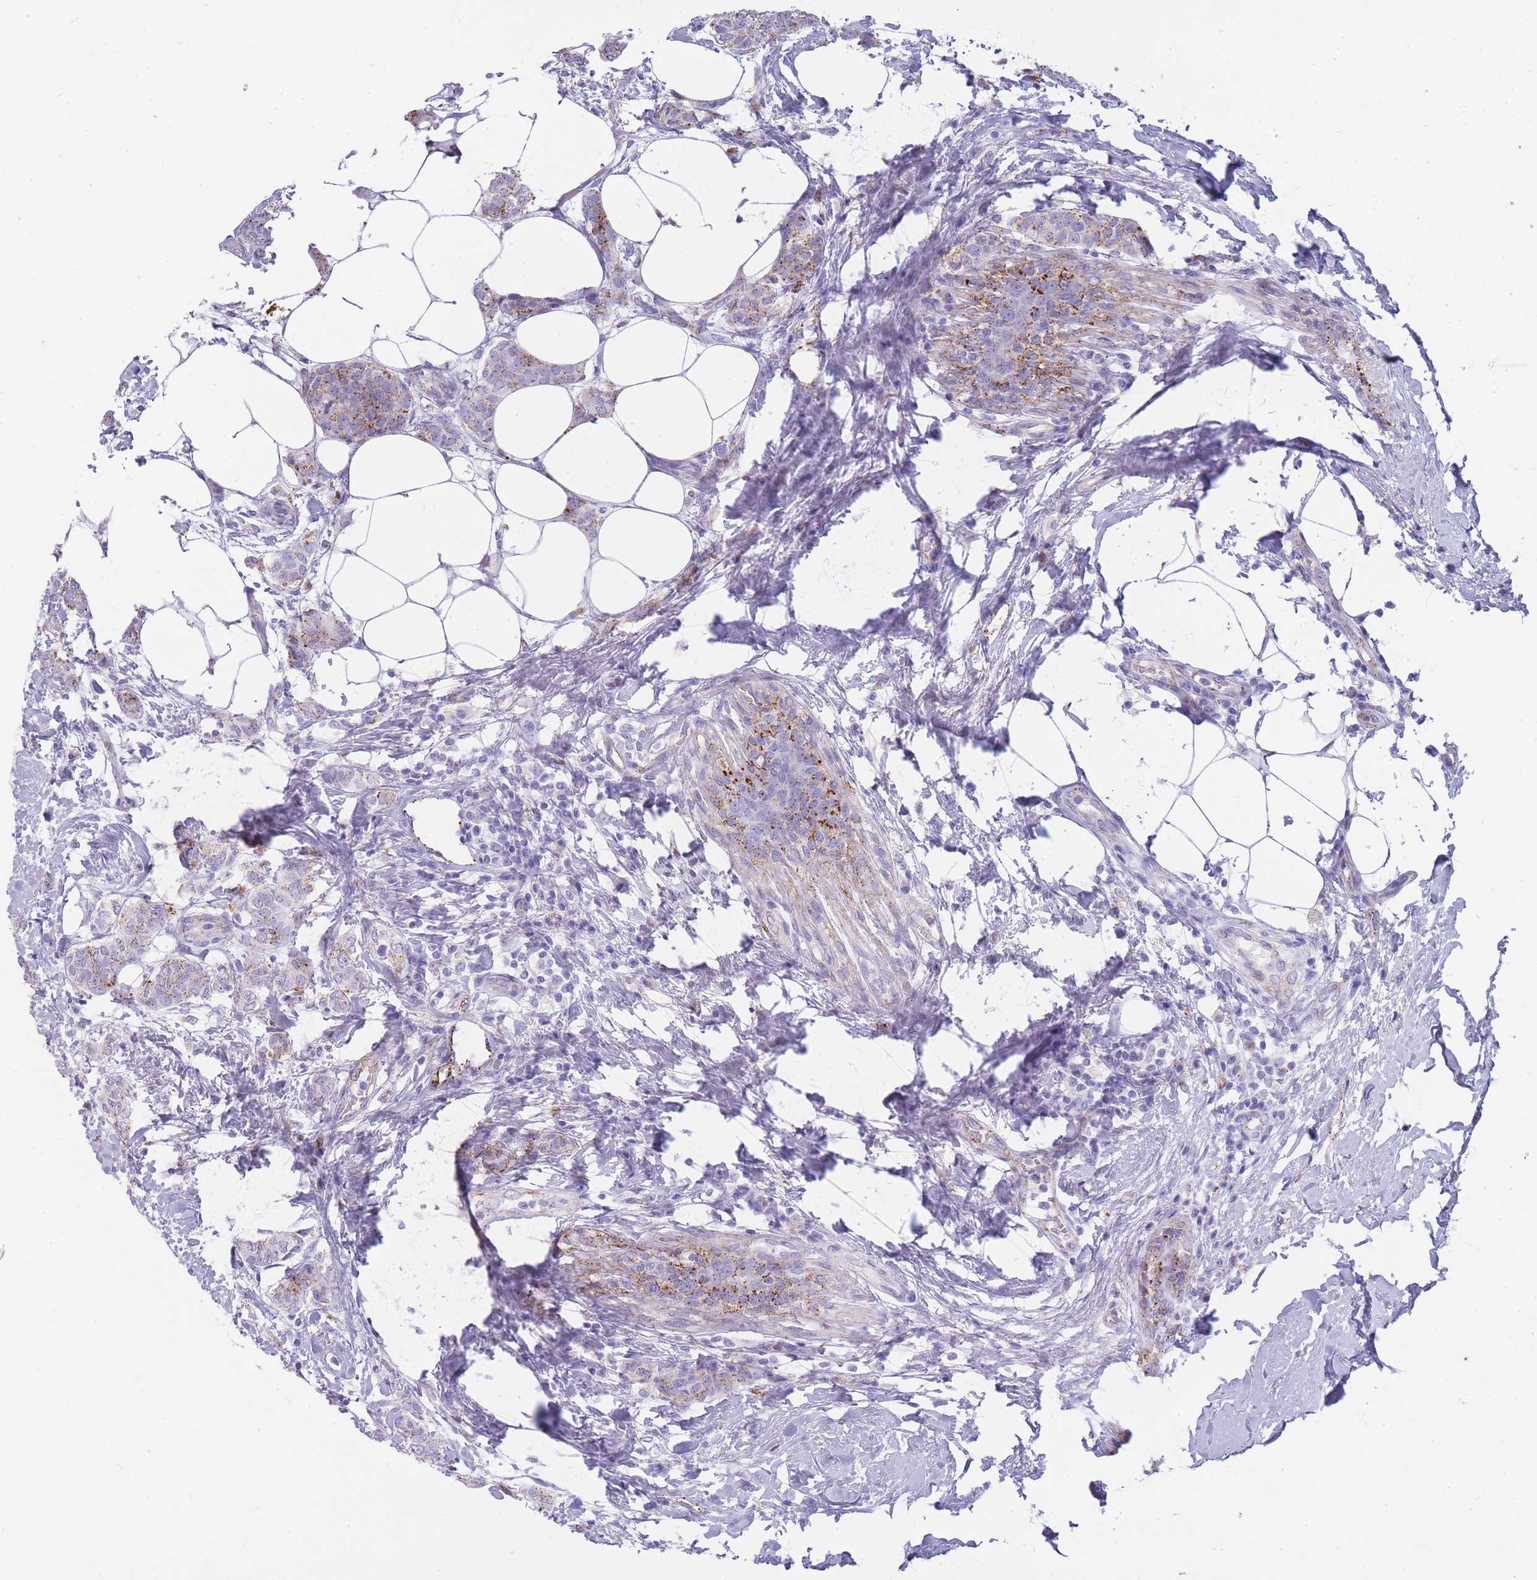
{"staining": {"intensity": "moderate", "quantity": ">75%", "location": "cytoplasmic/membranous"}, "tissue": "breast cancer", "cell_type": "Tumor cells", "image_type": "cancer", "snomed": [{"axis": "morphology", "description": "Duct carcinoma"}, {"axis": "topography", "description": "Breast"}], "caption": "Human breast infiltrating ductal carcinoma stained with a protein marker demonstrates moderate staining in tumor cells.", "gene": "GAA", "patient": {"sex": "female", "age": 72}}